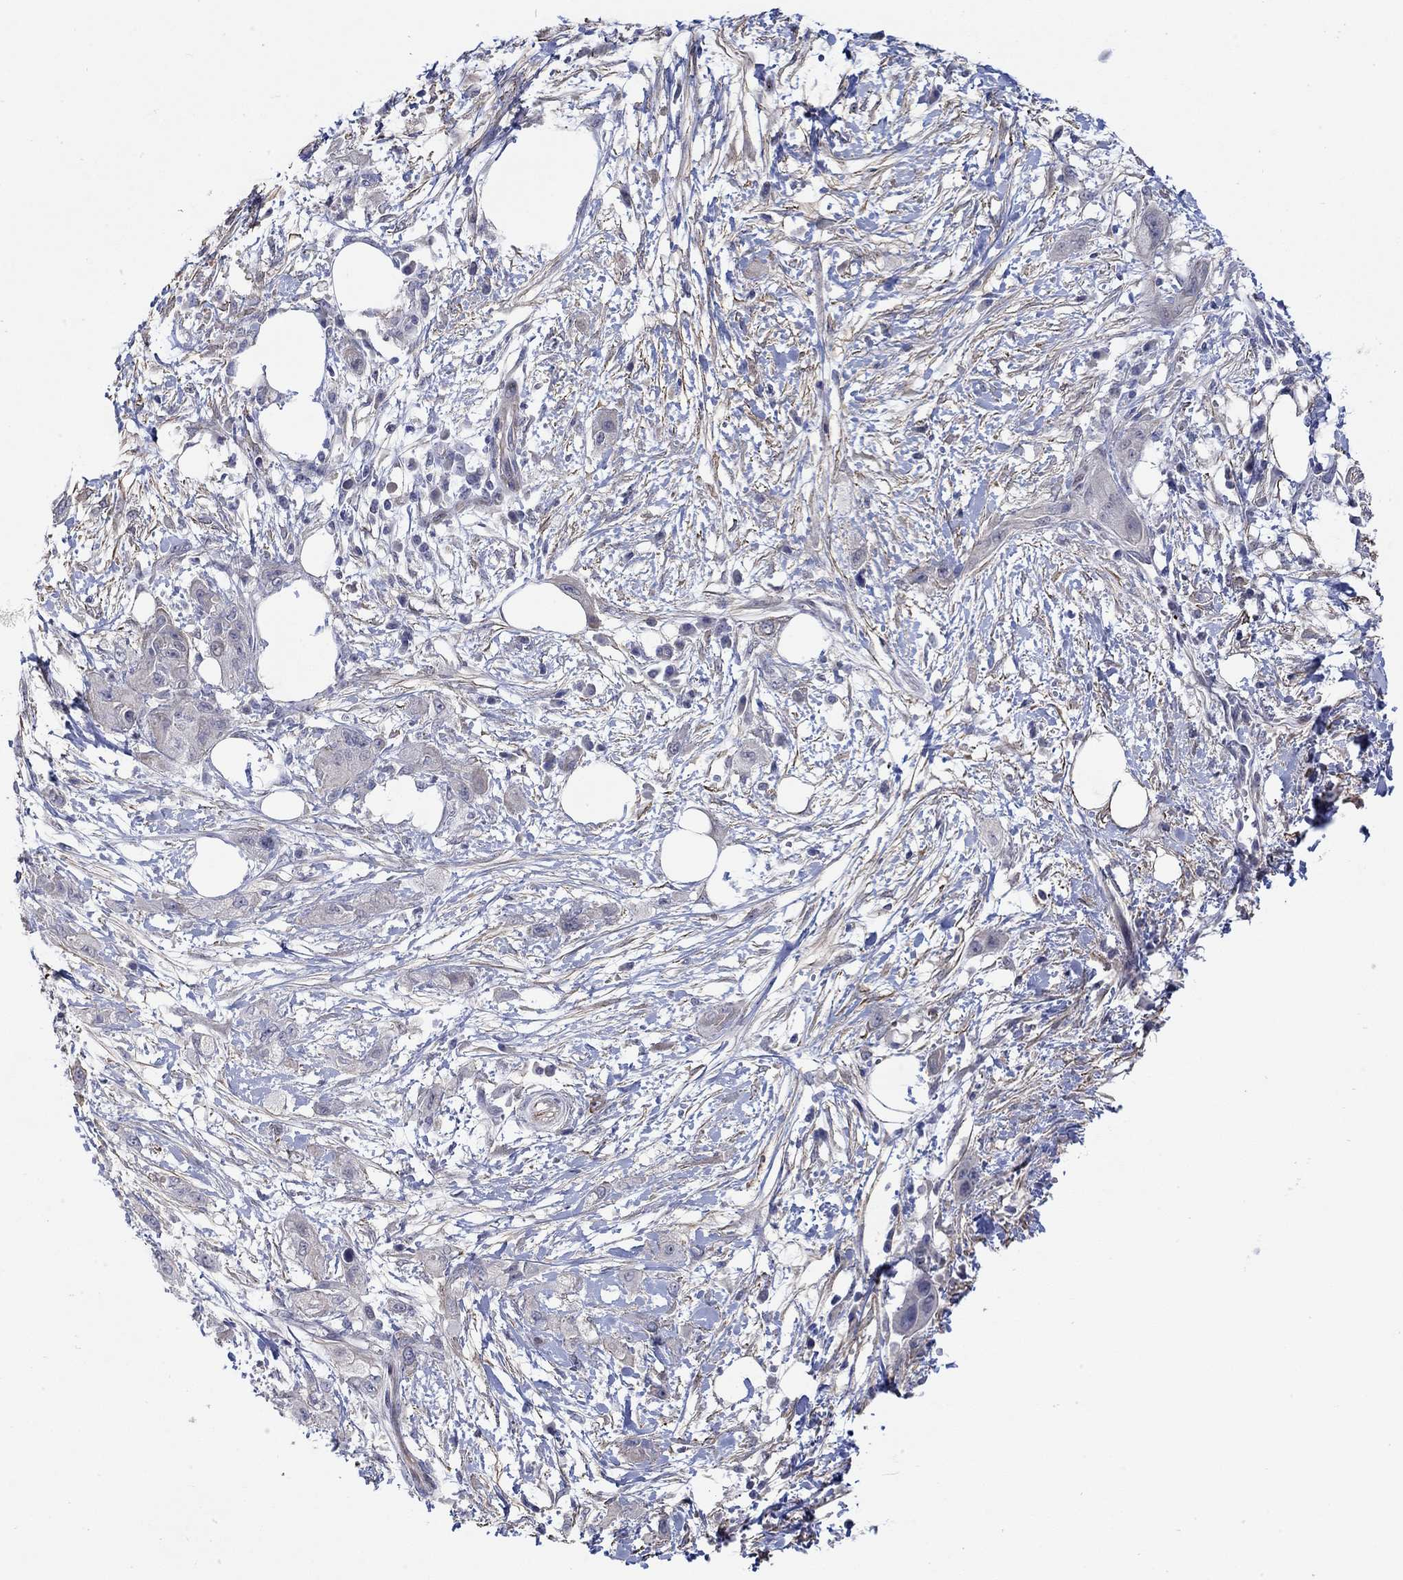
{"staining": {"intensity": "moderate", "quantity": "<25%", "location": "cytoplasmic/membranous"}, "tissue": "pancreatic cancer", "cell_type": "Tumor cells", "image_type": "cancer", "snomed": [{"axis": "morphology", "description": "Adenocarcinoma, NOS"}, {"axis": "topography", "description": "Pancreas"}], "caption": "This is an image of immunohistochemistry (IHC) staining of pancreatic cancer (adenocarcinoma), which shows moderate staining in the cytoplasmic/membranous of tumor cells.", "gene": "SCN7A", "patient": {"sex": "male", "age": 72}}